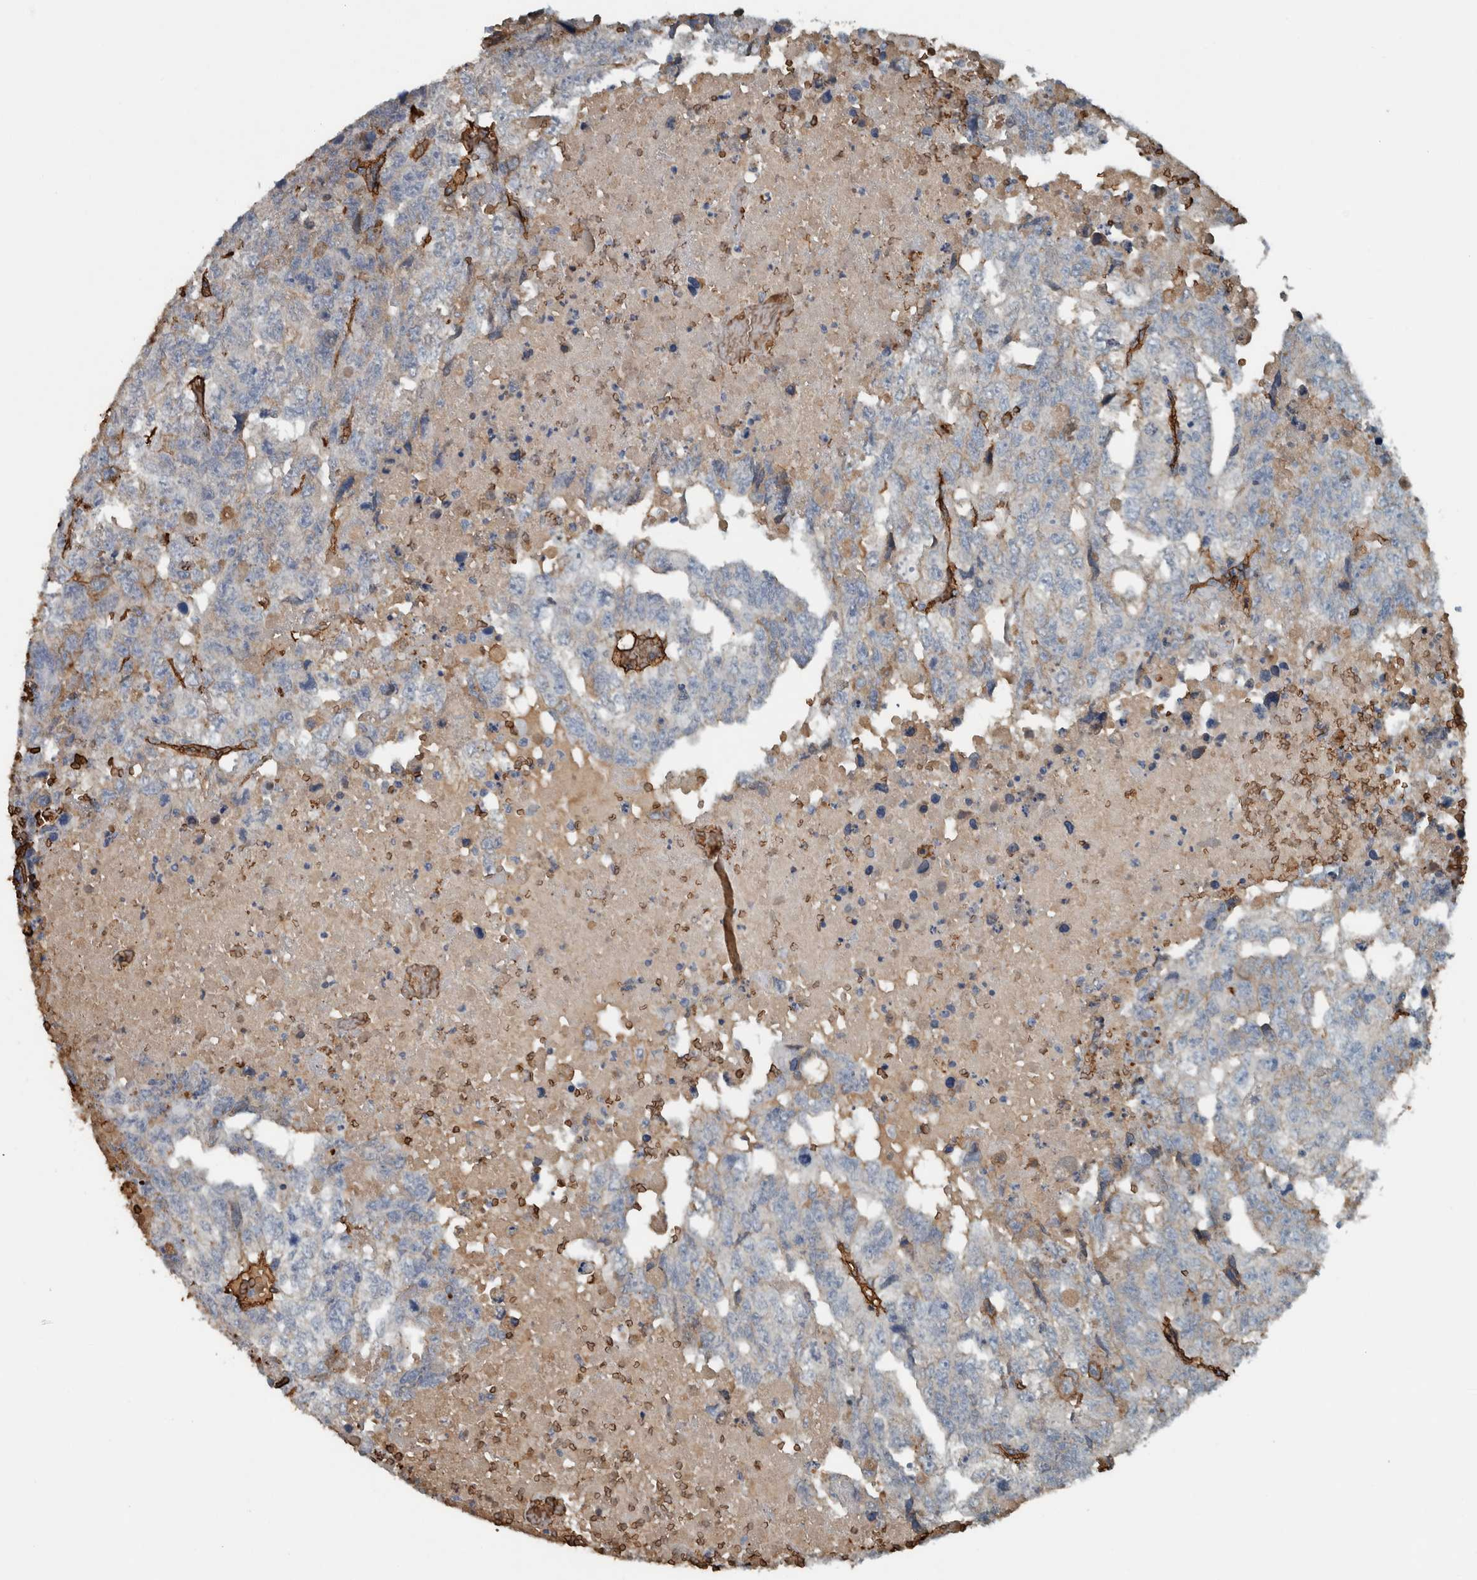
{"staining": {"intensity": "weak", "quantity": "<25%", "location": "cytoplasmic/membranous"}, "tissue": "testis cancer", "cell_type": "Tumor cells", "image_type": "cancer", "snomed": [{"axis": "morphology", "description": "Carcinoma, Embryonal, NOS"}, {"axis": "topography", "description": "Testis"}], "caption": "DAB (3,3'-diaminobenzidine) immunohistochemical staining of human testis embryonal carcinoma shows no significant expression in tumor cells.", "gene": "LBP", "patient": {"sex": "male", "age": 36}}